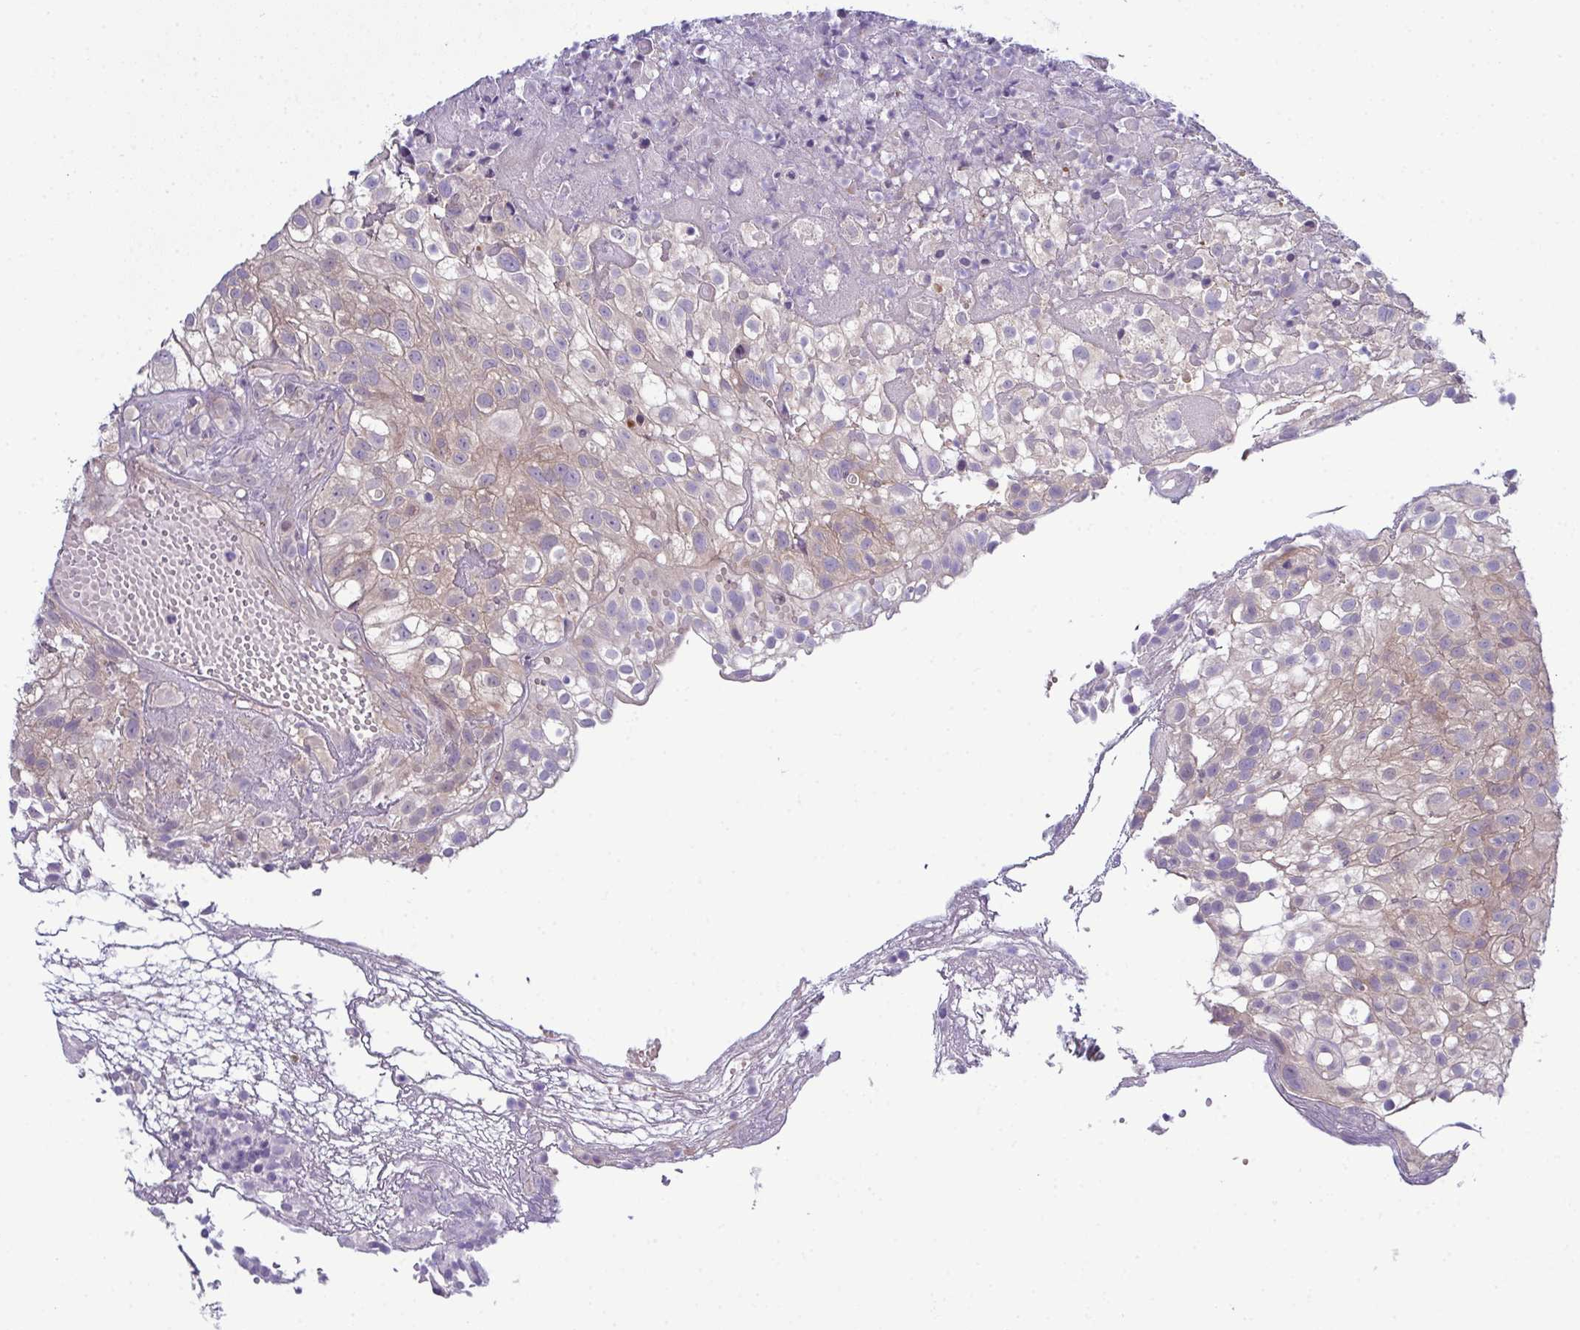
{"staining": {"intensity": "weak", "quantity": "25%-75%", "location": "cytoplasmic/membranous"}, "tissue": "urothelial cancer", "cell_type": "Tumor cells", "image_type": "cancer", "snomed": [{"axis": "morphology", "description": "Urothelial carcinoma, High grade"}, {"axis": "topography", "description": "Urinary bladder"}], "caption": "About 25%-75% of tumor cells in urothelial cancer show weak cytoplasmic/membranous protein positivity as visualized by brown immunohistochemical staining.", "gene": "CFAP97D1", "patient": {"sex": "male", "age": 56}}